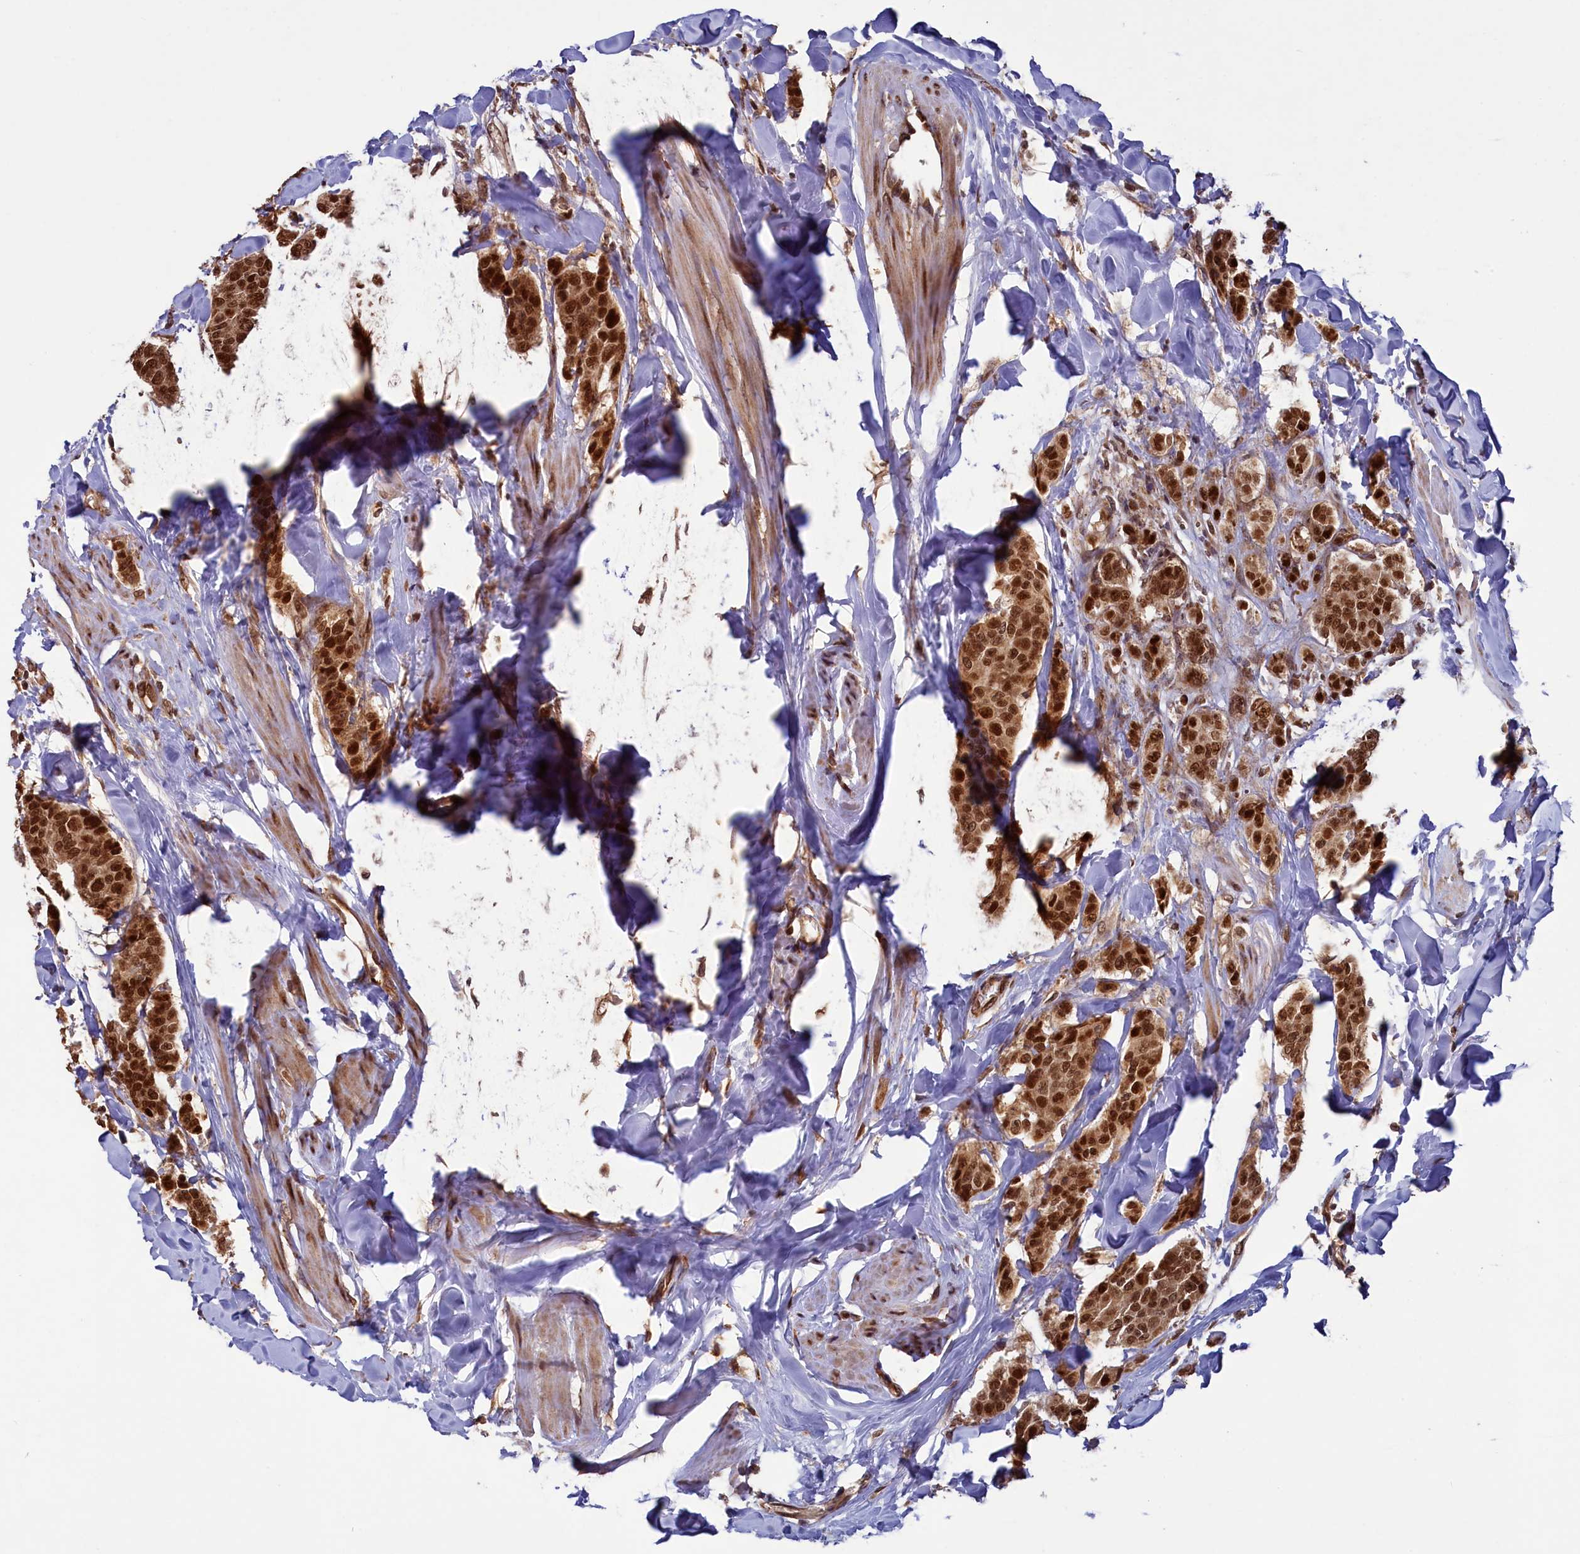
{"staining": {"intensity": "strong", "quantity": ">75%", "location": "cytoplasmic/membranous,nuclear"}, "tissue": "breast cancer", "cell_type": "Tumor cells", "image_type": "cancer", "snomed": [{"axis": "morphology", "description": "Duct carcinoma"}, {"axis": "topography", "description": "Breast"}], "caption": "Immunohistochemical staining of breast infiltrating ductal carcinoma demonstrates strong cytoplasmic/membranous and nuclear protein positivity in approximately >75% of tumor cells.", "gene": "NAE1", "patient": {"sex": "female", "age": 40}}